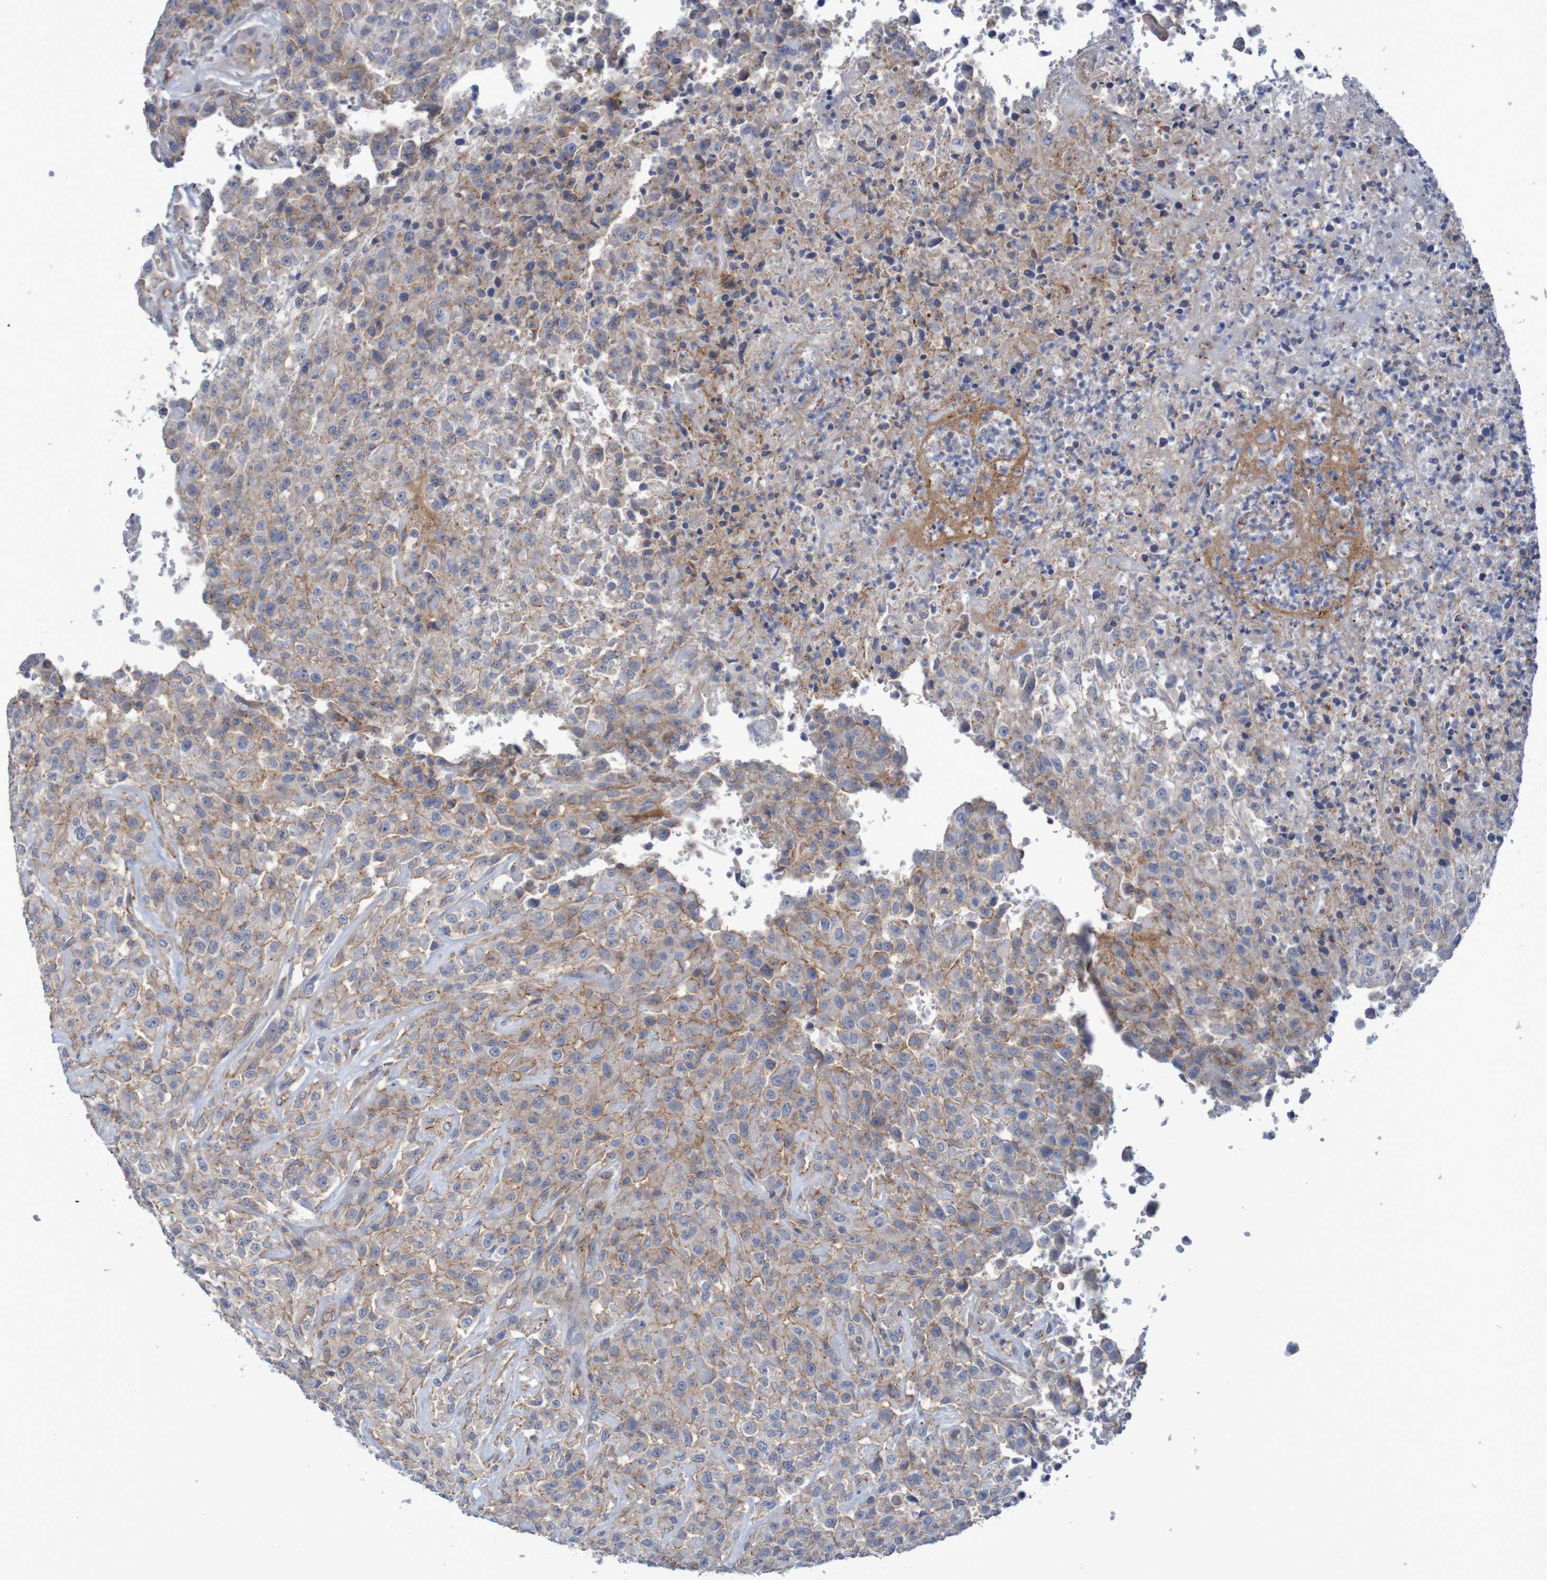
{"staining": {"intensity": "moderate", "quantity": "25%-75%", "location": "cytoplasmic/membranous"}, "tissue": "urothelial cancer", "cell_type": "Tumor cells", "image_type": "cancer", "snomed": [{"axis": "morphology", "description": "Urothelial carcinoma, High grade"}, {"axis": "topography", "description": "Urinary bladder"}], "caption": "Urothelial cancer stained for a protein (brown) reveals moderate cytoplasmic/membranous positive expression in approximately 25%-75% of tumor cells.", "gene": "NECTIN2", "patient": {"sex": "male", "age": 46}}